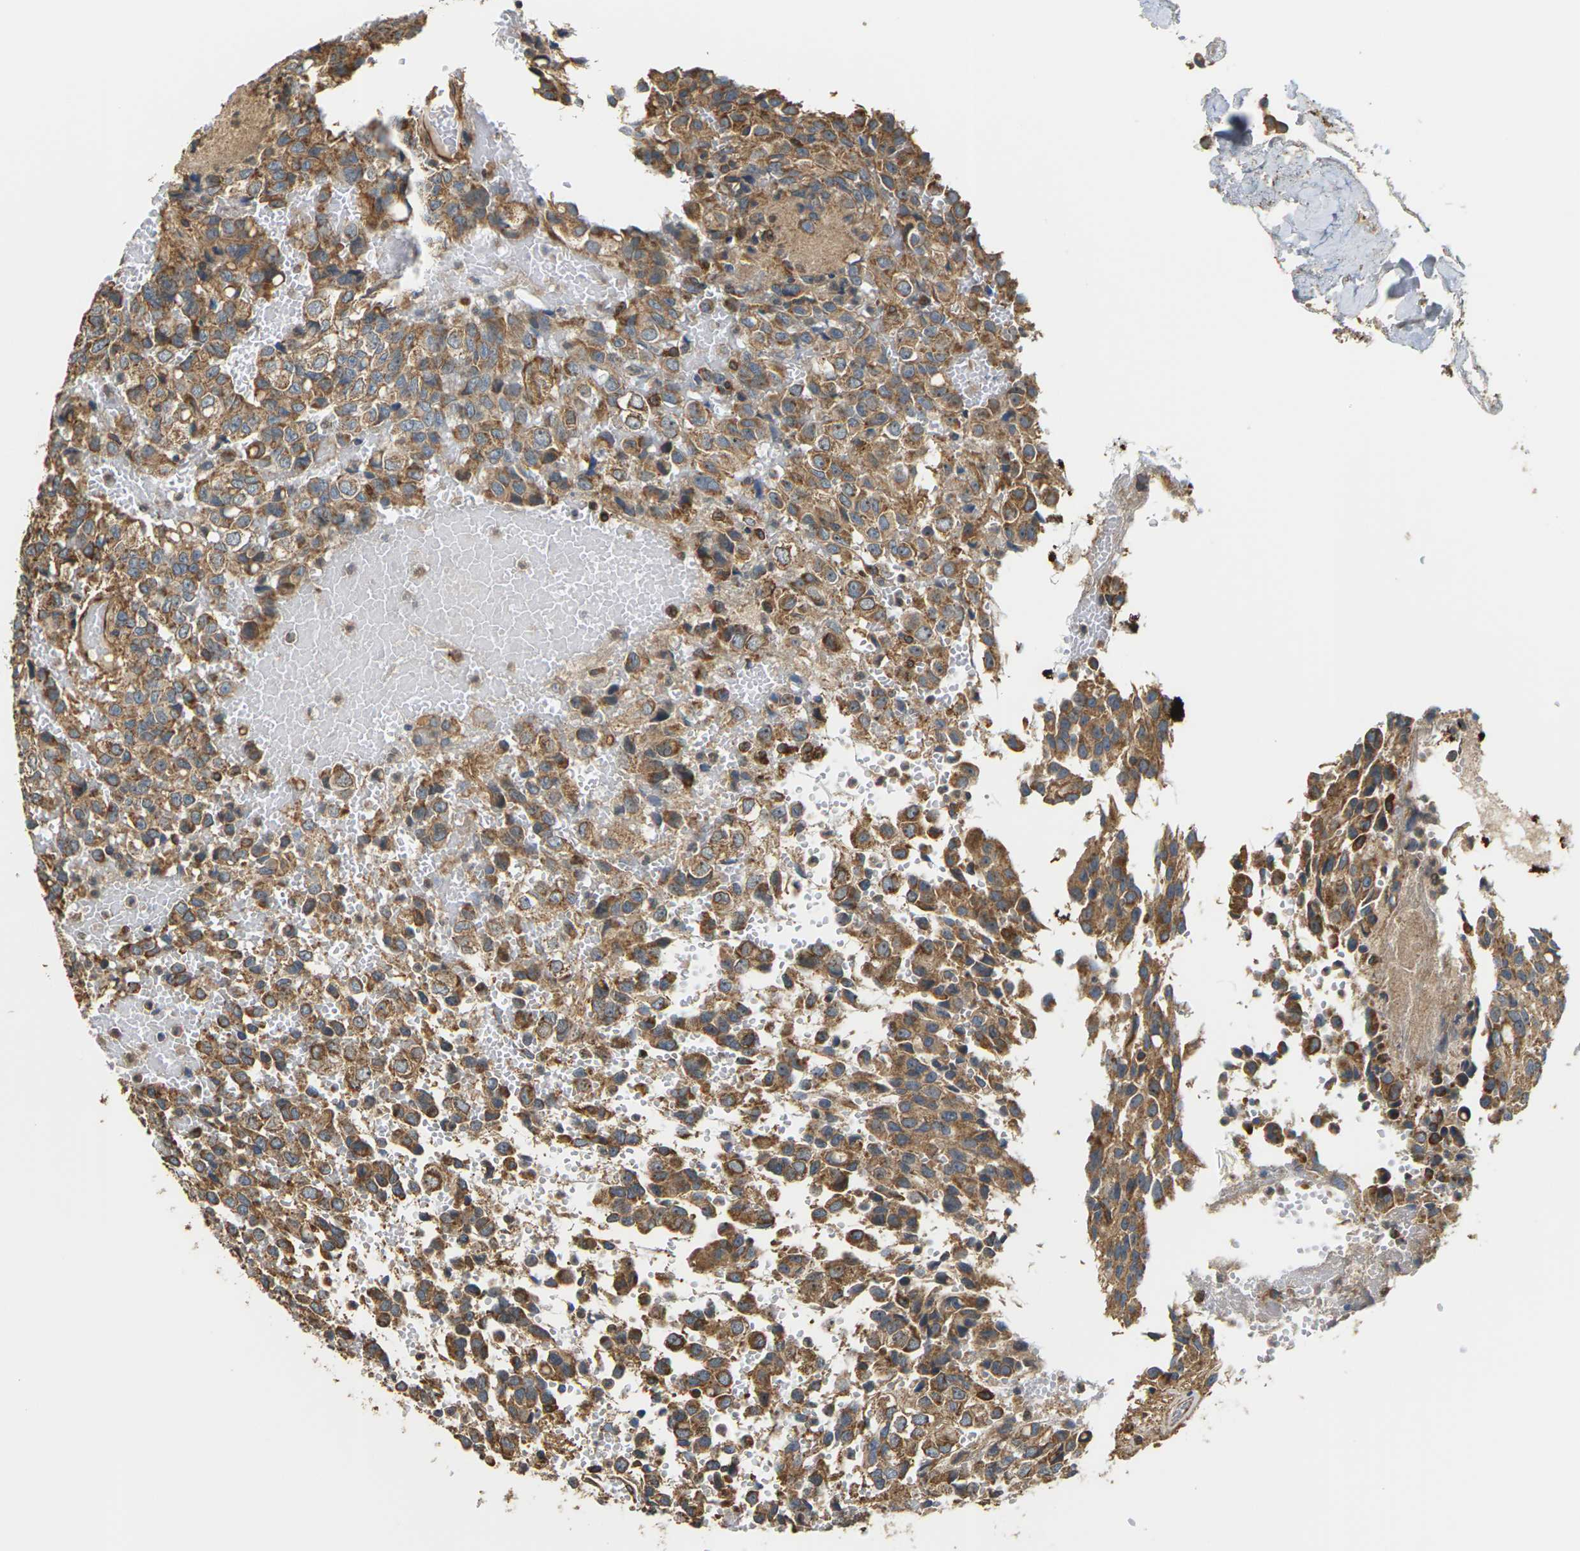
{"staining": {"intensity": "moderate", "quantity": ">75%", "location": "cytoplasmic/membranous"}, "tissue": "glioma", "cell_type": "Tumor cells", "image_type": "cancer", "snomed": [{"axis": "morphology", "description": "Glioma, malignant, High grade"}, {"axis": "topography", "description": "Brain"}], "caption": "Human high-grade glioma (malignant) stained with a protein marker displays moderate staining in tumor cells.", "gene": "PCDHB4", "patient": {"sex": "male", "age": 32}}